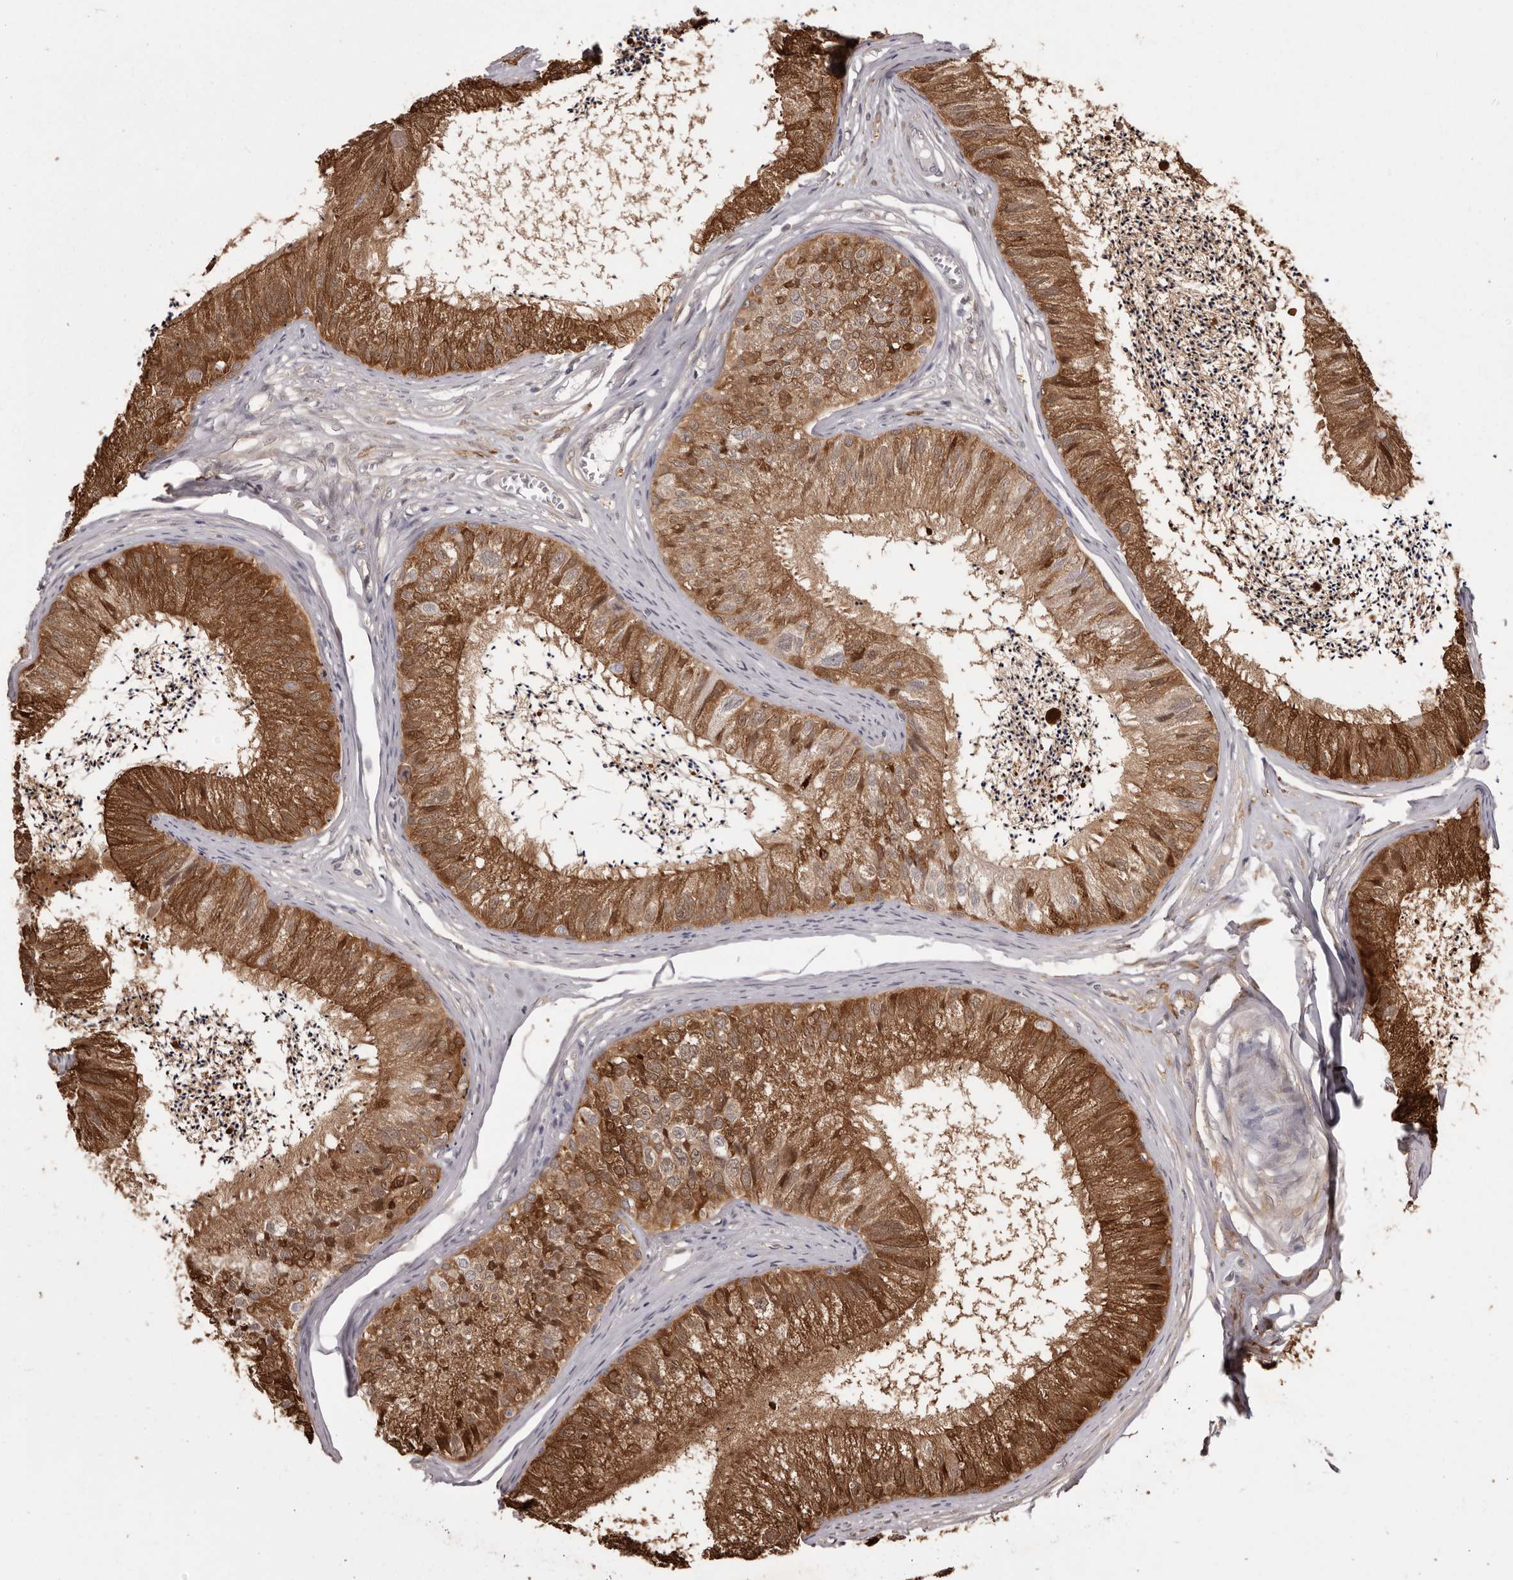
{"staining": {"intensity": "strong", "quantity": "25%-75%", "location": "cytoplasmic/membranous,nuclear"}, "tissue": "epididymis", "cell_type": "Glandular cells", "image_type": "normal", "snomed": [{"axis": "morphology", "description": "Normal tissue, NOS"}, {"axis": "topography", "description": "Epididymis"}], "caption": "Immunohistochemical staining of benign epididymis reveals high levels of strong cytoplasmic/membranous,nuclear positivity in approximately 25%-75% of glandular cells. (Brightfield microscopy of DAB IHC at high magnification).", "gene": "GFOD1", "patient": {"sex": "male", "age": 79}}